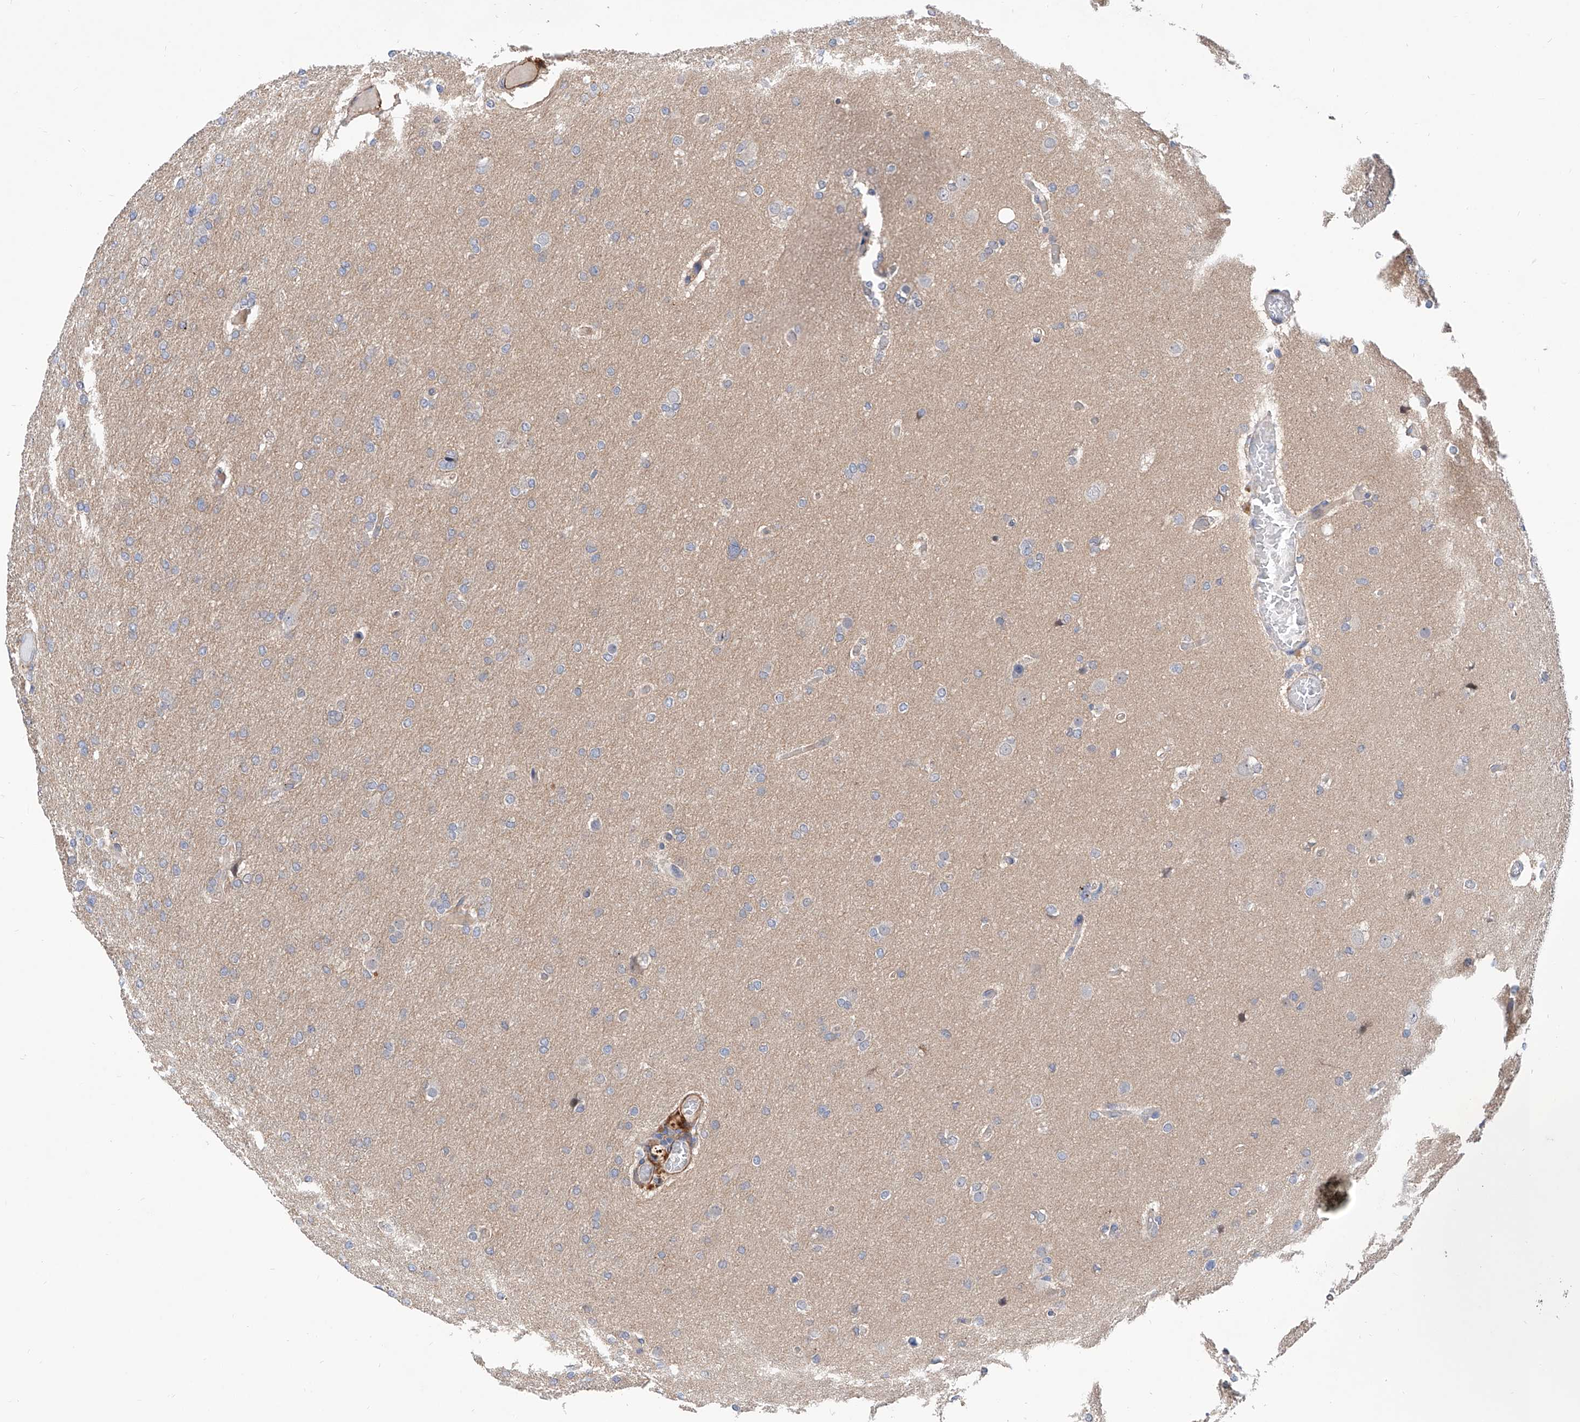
{"staining": {"intensity": "negative", "quantity": "none", "location": "none"}, "tissue": "glioma", "cell_type": "Tumor cells", "image_type": "cancer", "snomed": [{"axis": "morphology", "description": "Glioma, malignant, High grade"}, {"axis": "topography", "description": "Cerebral cortex"}], "caption": "Human glioma stained for a protein using immunohistochemistry displays no positivity in tumor cells.", "gene": "MAGEE2", "patient": {"sex": "female", "age": 36}}